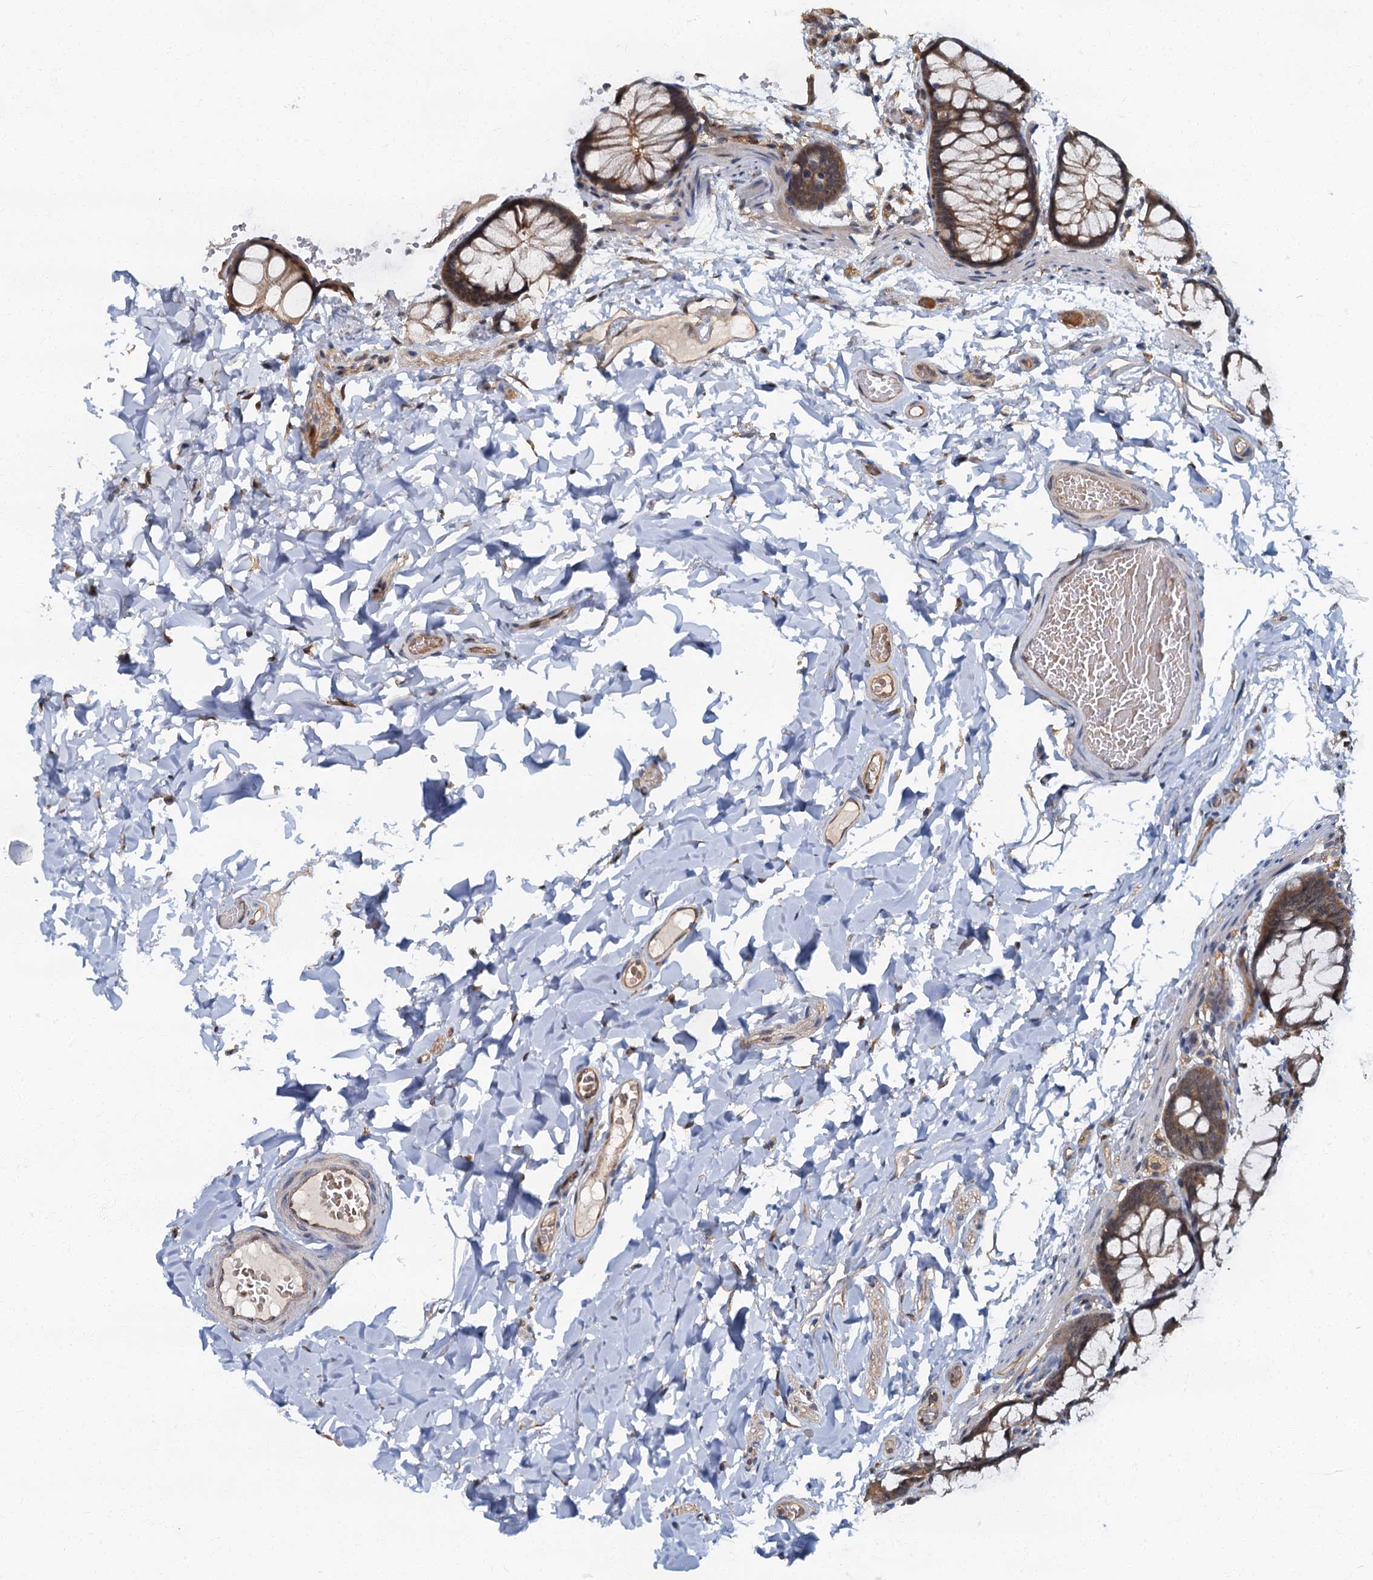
{"staining": {"intensity": "moderate", "quantity": ">75%", "location": "cytoplasmic/membranous"}, "tissue": "colon", "cell_type": "Endothelial cells", "image_type": "normal", "snomed": [{"axis": "morphology", "description": "Normal tissue, NOS"}, {"axis": "topography", "description": "Colon"}], "caption": "Immunohistochemical staining of normal colon displays >75% levels of moderate cytoplasmic/membranous protein staining in about >75% of endothelial cells.", "gene": "TBCK", "patient": {"sex": "male", "age": 47}}